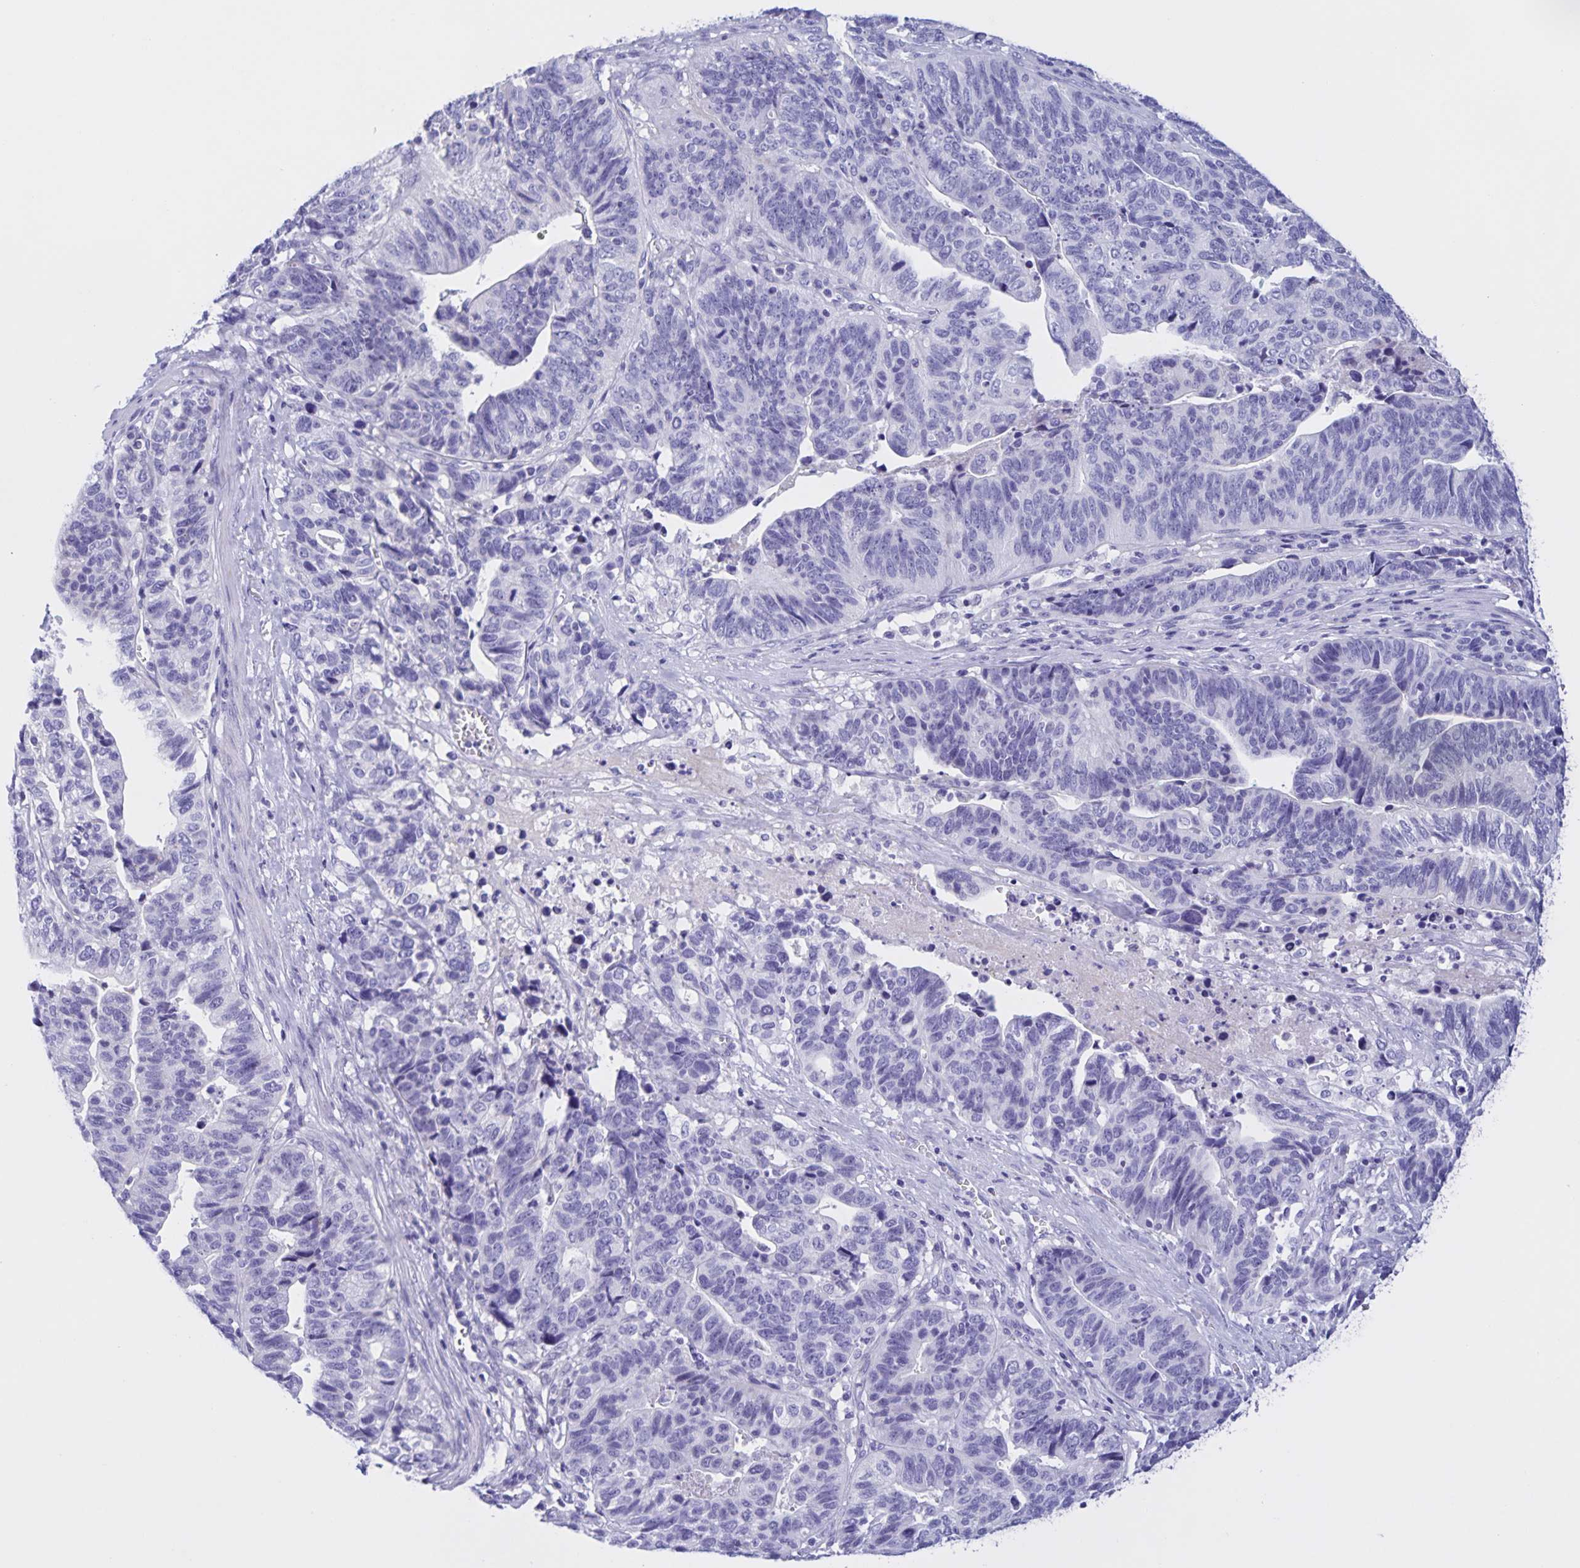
{"staining": {"intensity": "negative", "quantity": "none", "location": "none"}, "tissue": "stomach cancer", "cell_type": "Tumor cells", "image_type": "cancer", "snomed": [{"axis": "morphology", "description": "Adenocarcinoma, NOS"}, {"axis": "topography", "description": "Stomach, upper"}], "caption": "DAB immunohistochemical staining of stomach cancer exhibits no significant expression in tumor cells. Nuclei are stained in blue.", "gene": "CATSPER4", "patient": {"sex": "female", "age": 67}}